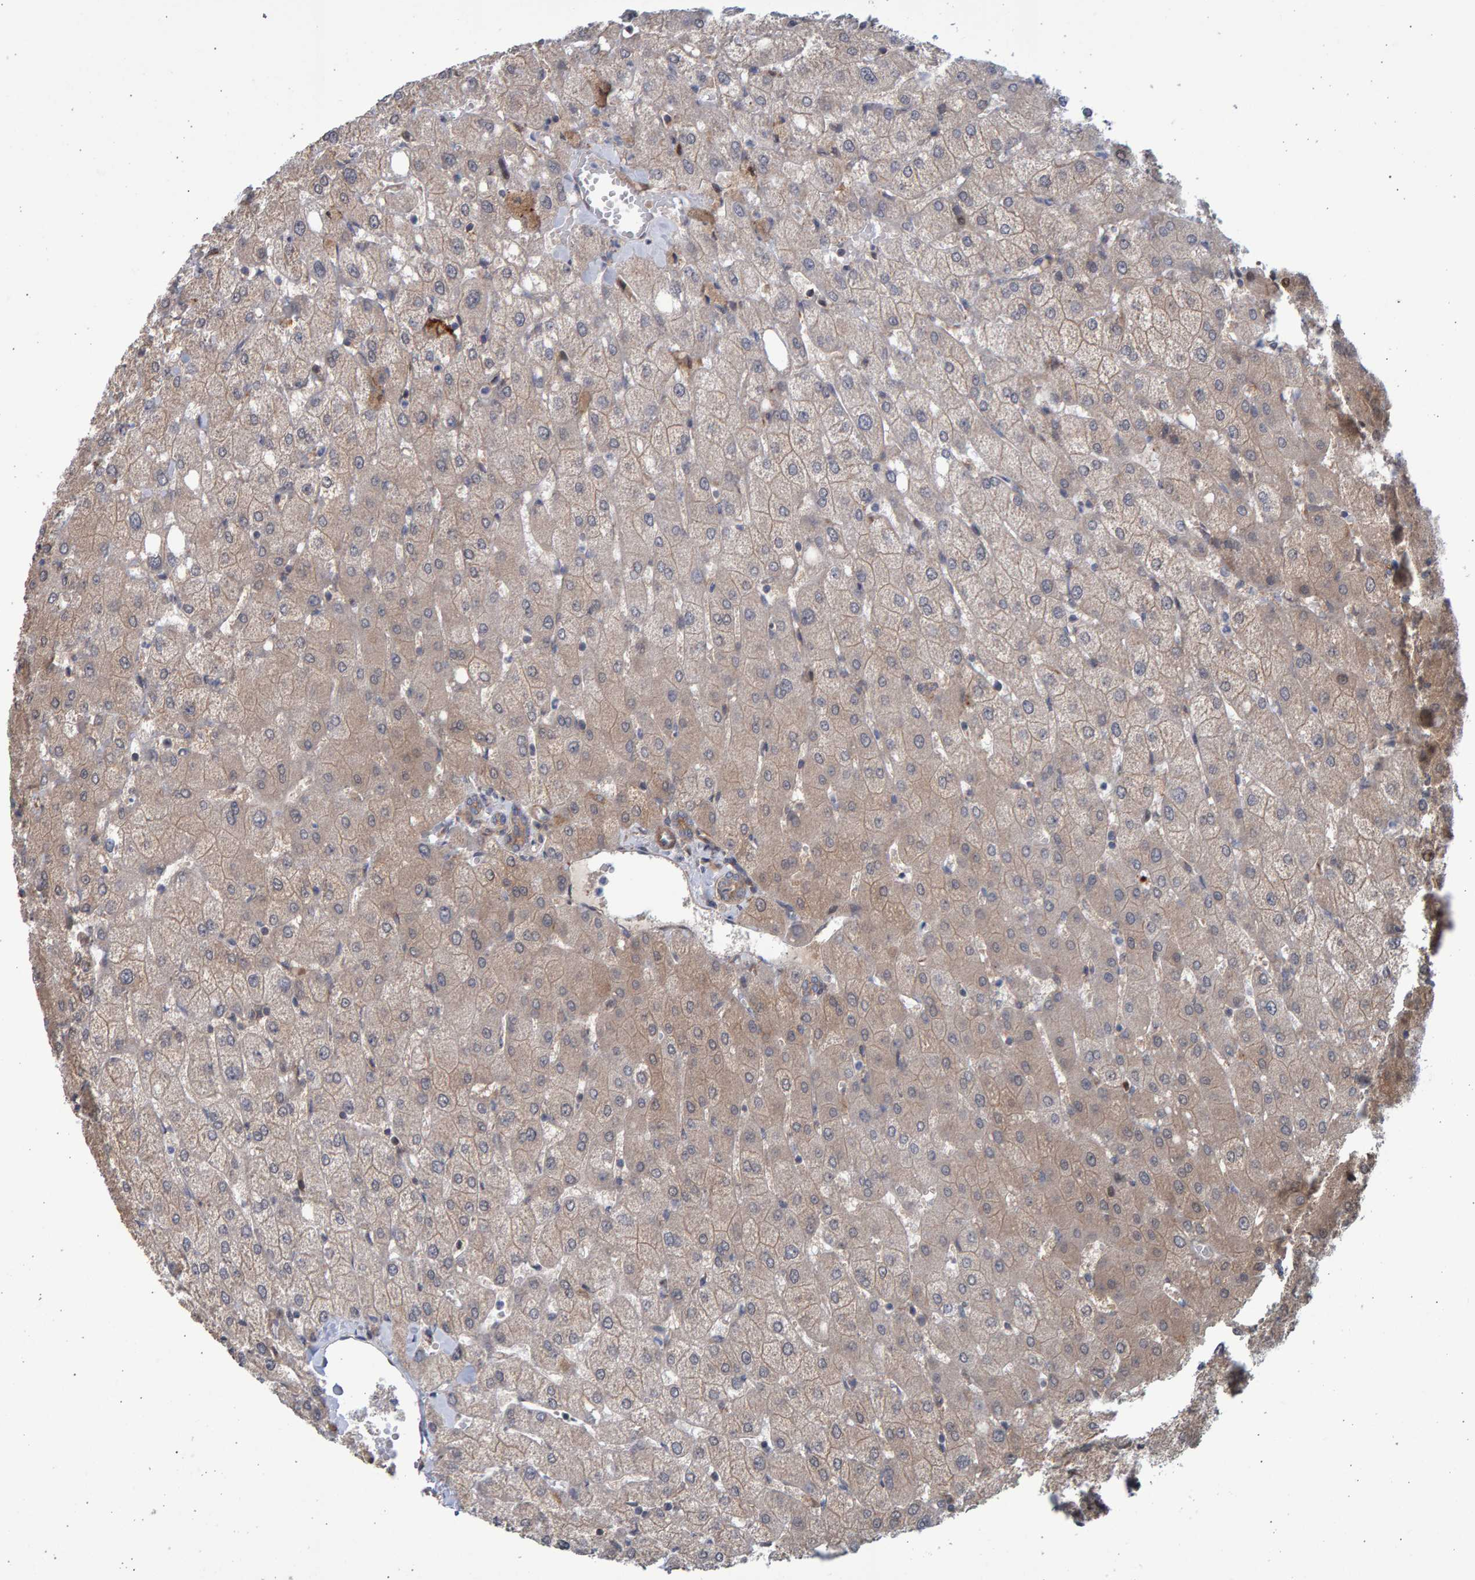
{"staining": {"intensity": "weak", "quantity": ">75%", "location": "cytoplasmic/membranous"}, "tissue": "liver", "cell_type": "Cholangiocytes", "image_type": "normal", "snomed": [{"axis": "morphology", "description": "Normal tissue, NOS"}, {"axis": "topography", "description": "Liver"}], "caption": "Immunohistochemical staining of unremarkable human liver shows low levels of weak cytoplasmic/membranous positivity in approximately >75% of cholangiocytes.", "gene": "LRBA", "patient": {"sex": "female", "age": 54}}